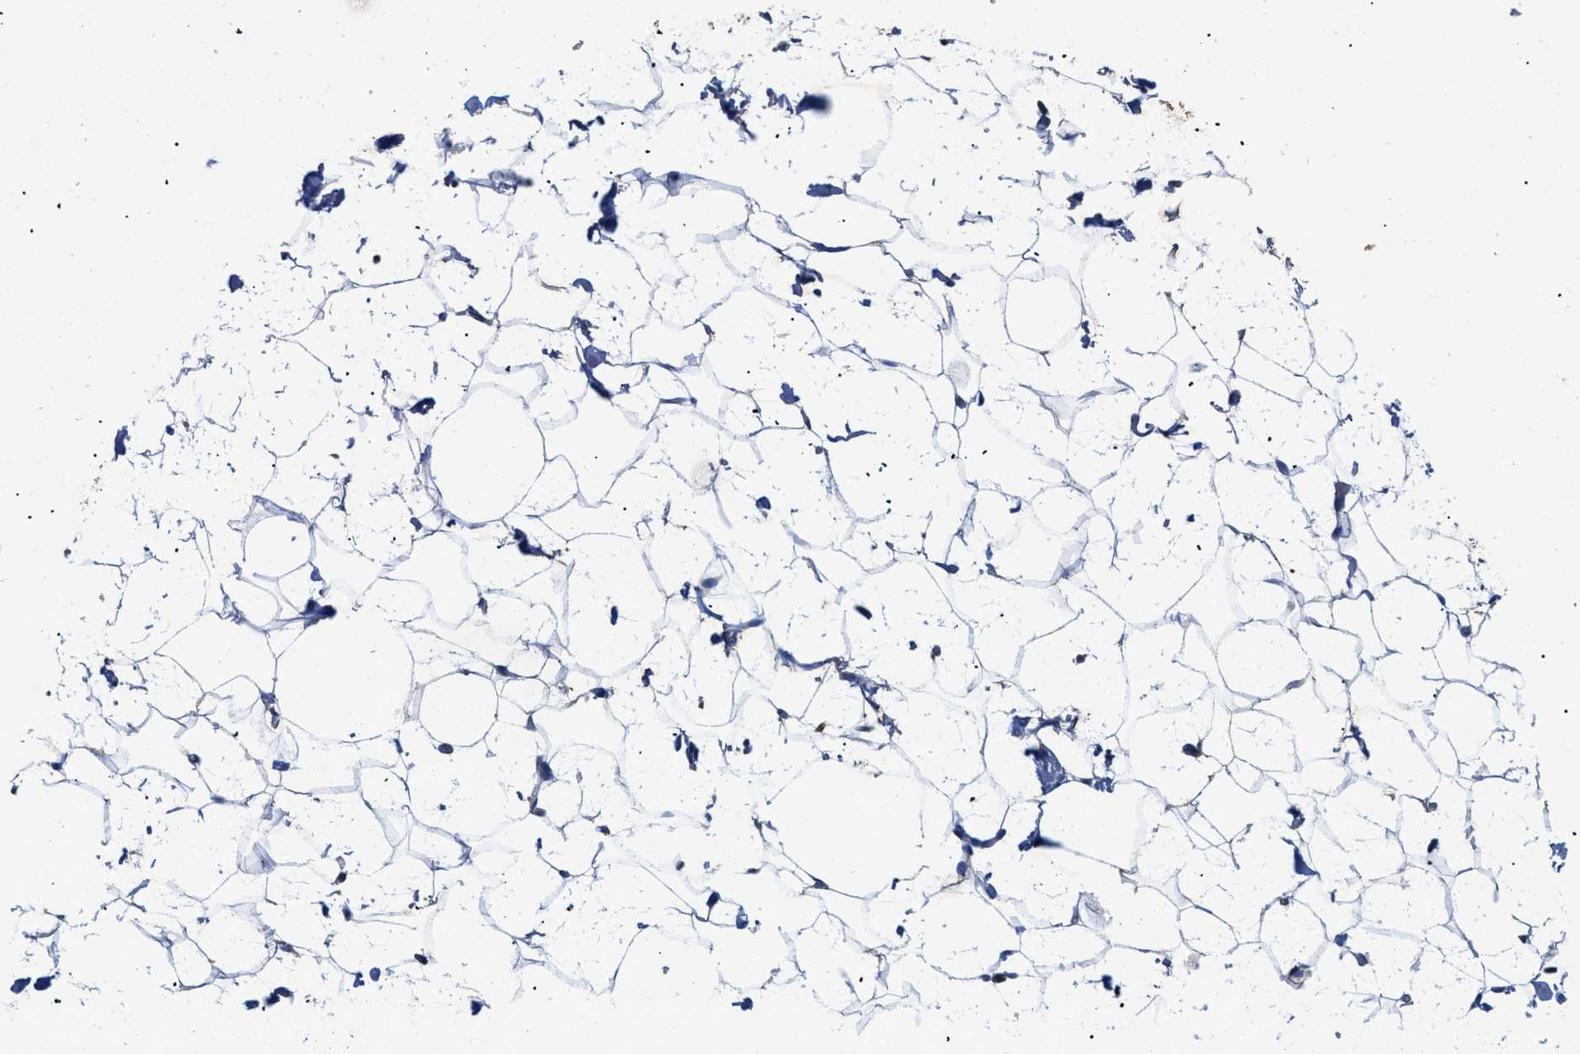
{"staining": {"intensity": "negative", "quantity": "none", "location": "none"}, "tissue": "adipose tissue", "cell_type": "Adipocytes", "image_type": "normal", "snomed": [{"axis": "morphology", "description": "Normal tissue, NOS"}, {"axis": "topography", "description": "Breast"}, {"axis": "topography", "description": "Soft tissue"}], "caption": "The micrograph reveals no significant positivity in adipocytes of adipose tissue.", "gene": "SLC50A1", "patient": {"sex": "female", "age": 75}}